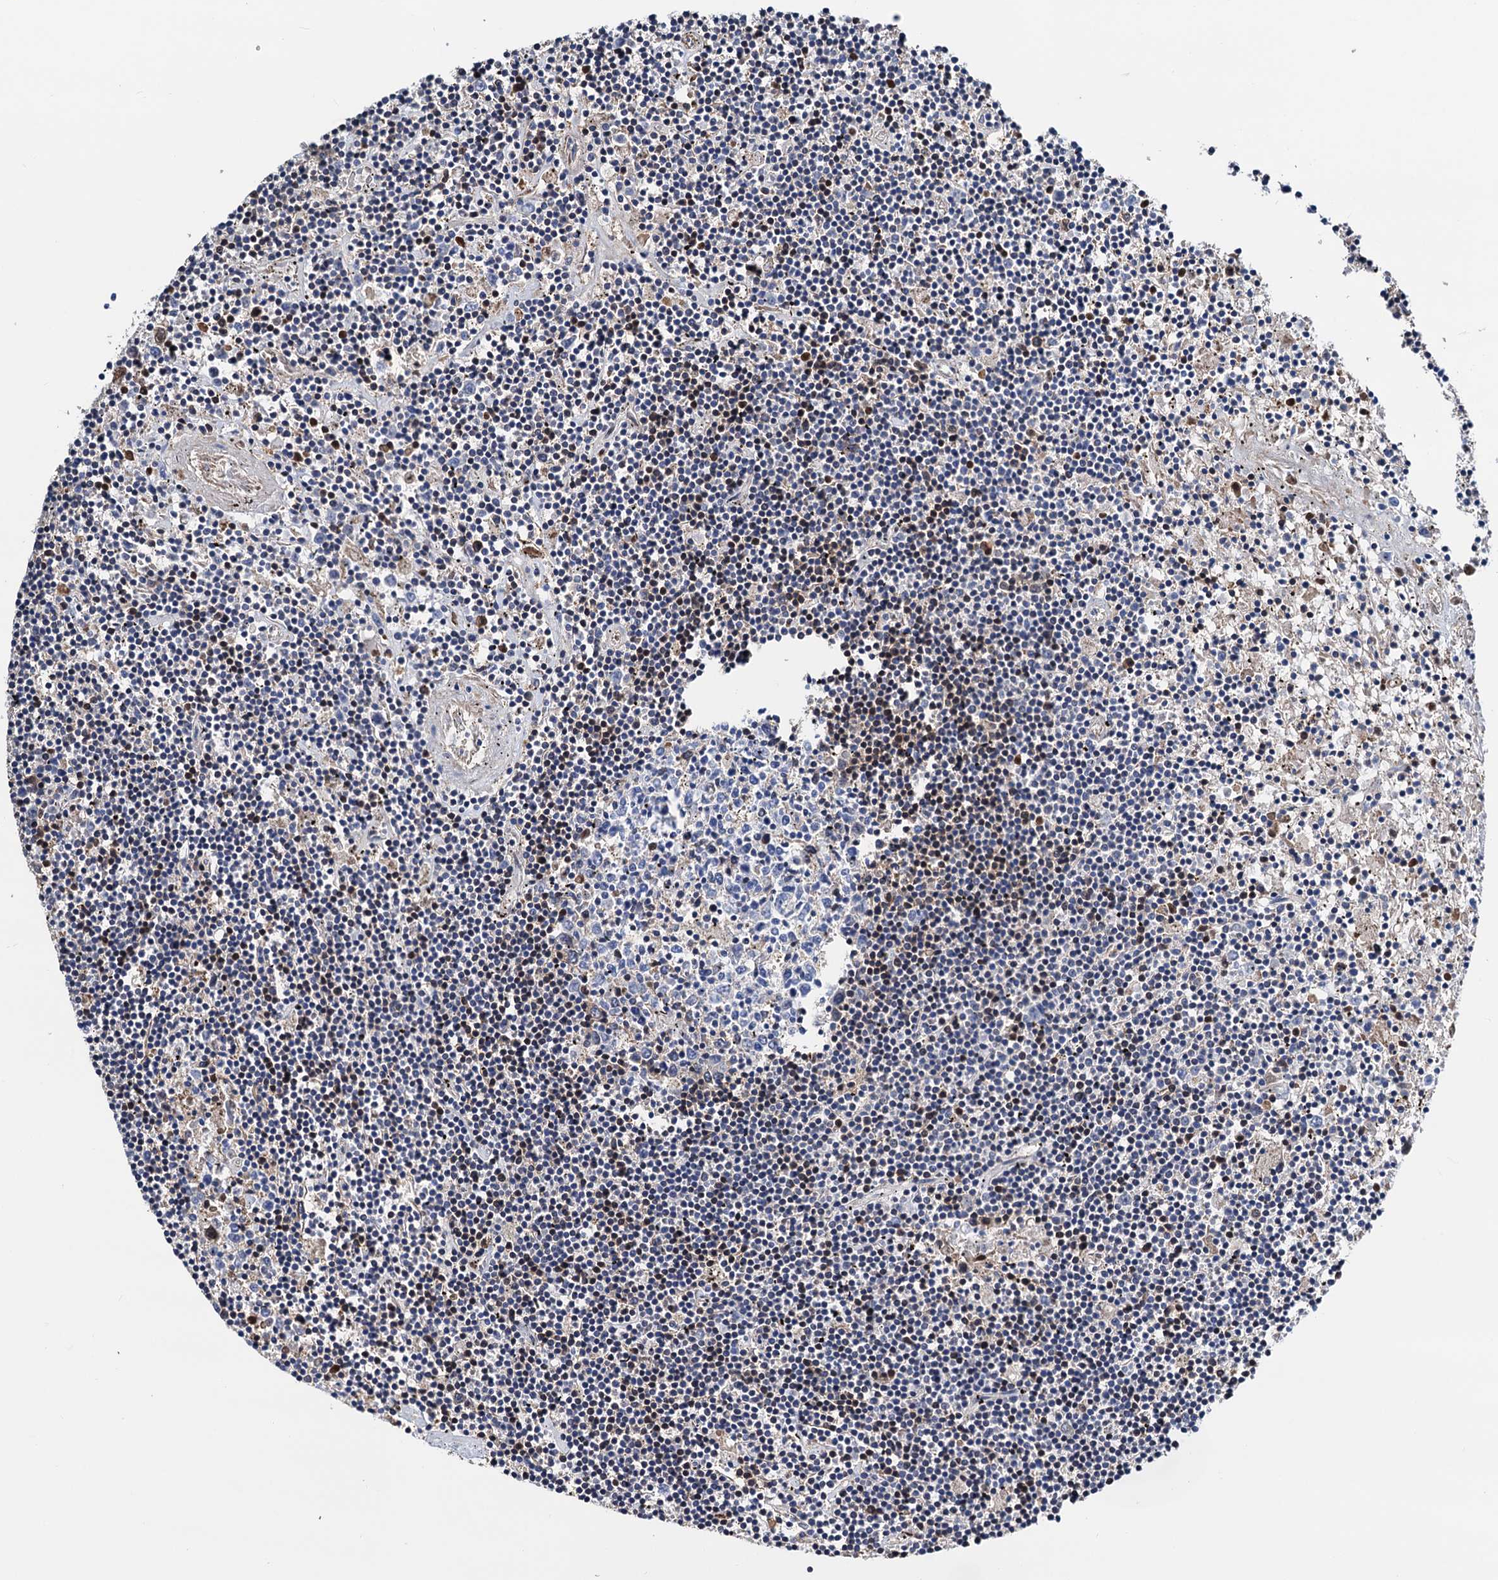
{"staining": {"intensity": "negative", "quantity": "none", "location": "none"}, "tissue": "lymphoma", "cell_type": "Tumor cells", "image_type": "cancer", "snomed": [{"axis": "morphology", "description": "Malignant lymphoma, non-Hodgkin's type, Low grade"}, {"axis": "topography", "description": "Spleen"}], "caption": "Protein analysis of low-grade malignant lymphoma, non-Hodgkin's type exhibits no significant staining in tumor cells.", "gene": "GCOM1", "patient": {"sex": "male", "age": 76}}